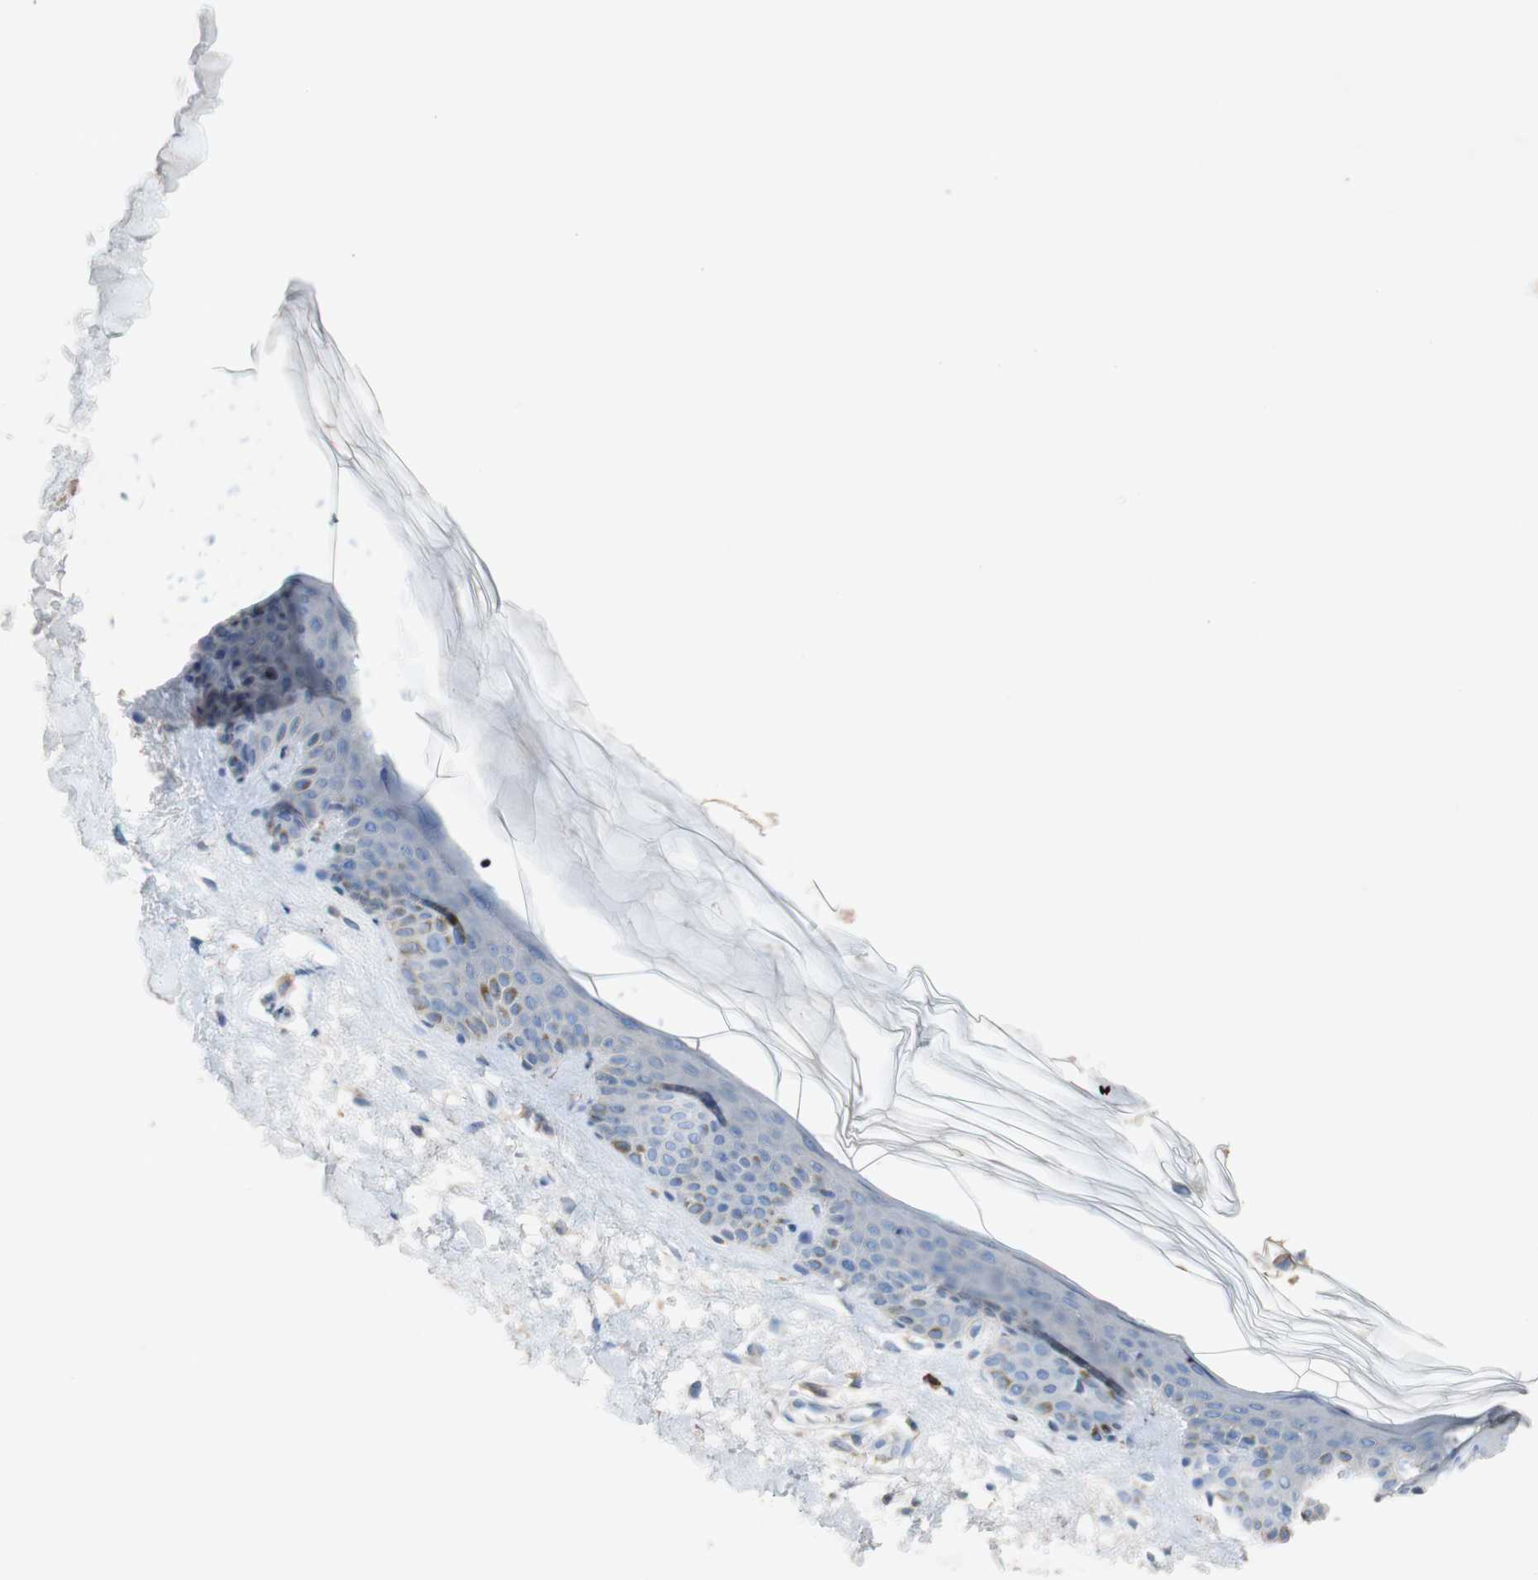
{"staining": {"intensity": "negative", "quantity": "none", "location": "none"}, "tissue": "skin", "cell_type": "Fibroblasts", "image_type": "normal", "snomed": [{"axis": "morphology", "description": "Normal tissue, NOS"}, {"axis": "topography", "description": "Skin"}], "caption": "The image displays no significant staining in fibroblasts of skin. (DAB immunohistochemistry (IHC), high magnification).", "gene": "PACSIN1", "patient": {"sex": "male", "age": 67}}